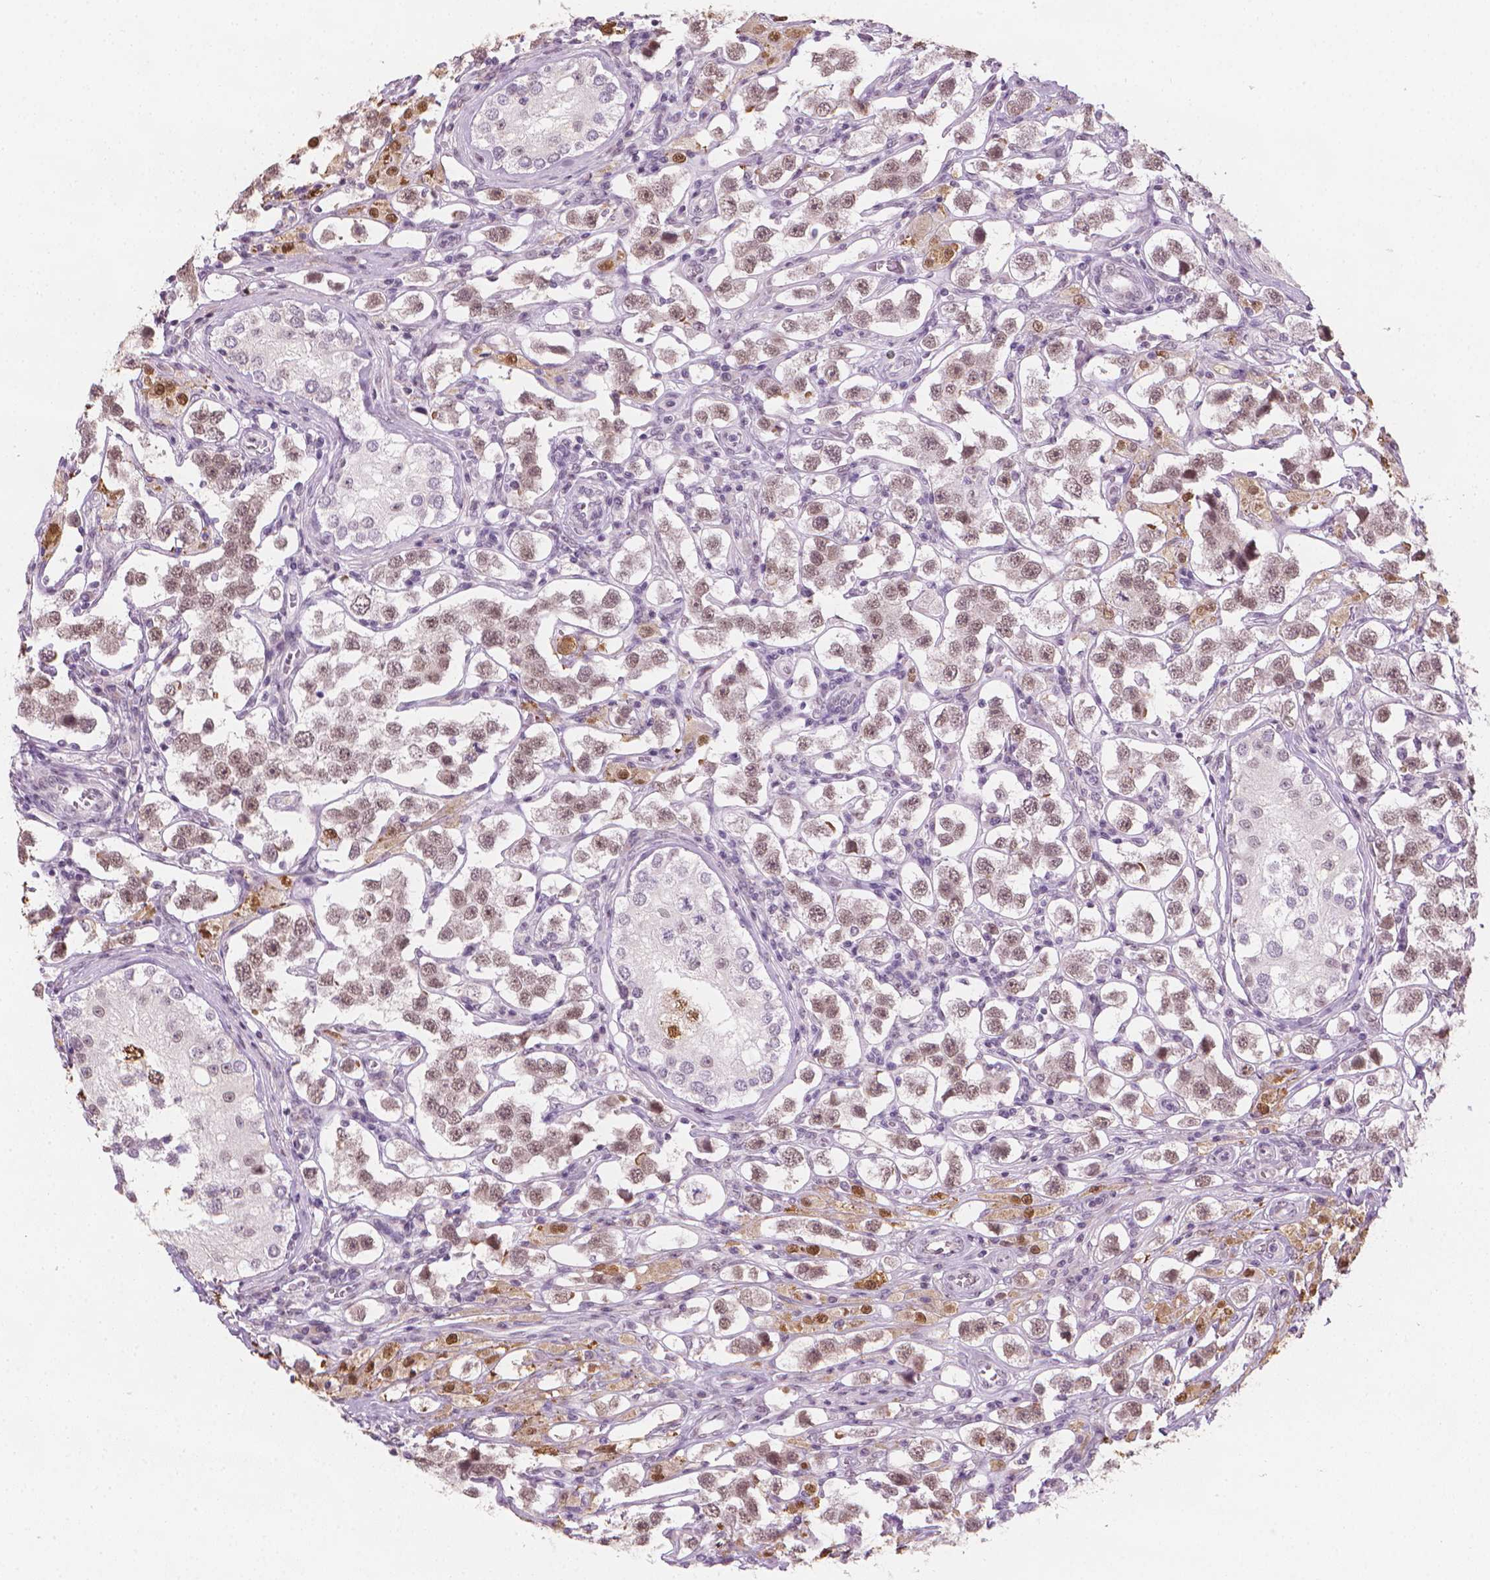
{"staining": {"intensity": "weak", "quantity": ">75%", "location": "nuclear"}, "tissue": "testis cancer", "cell_type": "Tumor cells", "image_type": "cancer", "snomed": [{"axis": "morphology", "description": "Seminoma, NOS"}, {"axis": "topography", "description": "Testis"}], "caption": "This is an image of immunohistochemistry (IHC) staining of seminoma (testis), which shows weak expression in the nuclear of tumor cells.", "gene": "CDKN1C", "patient": {"sex": "male", "age": 37}}